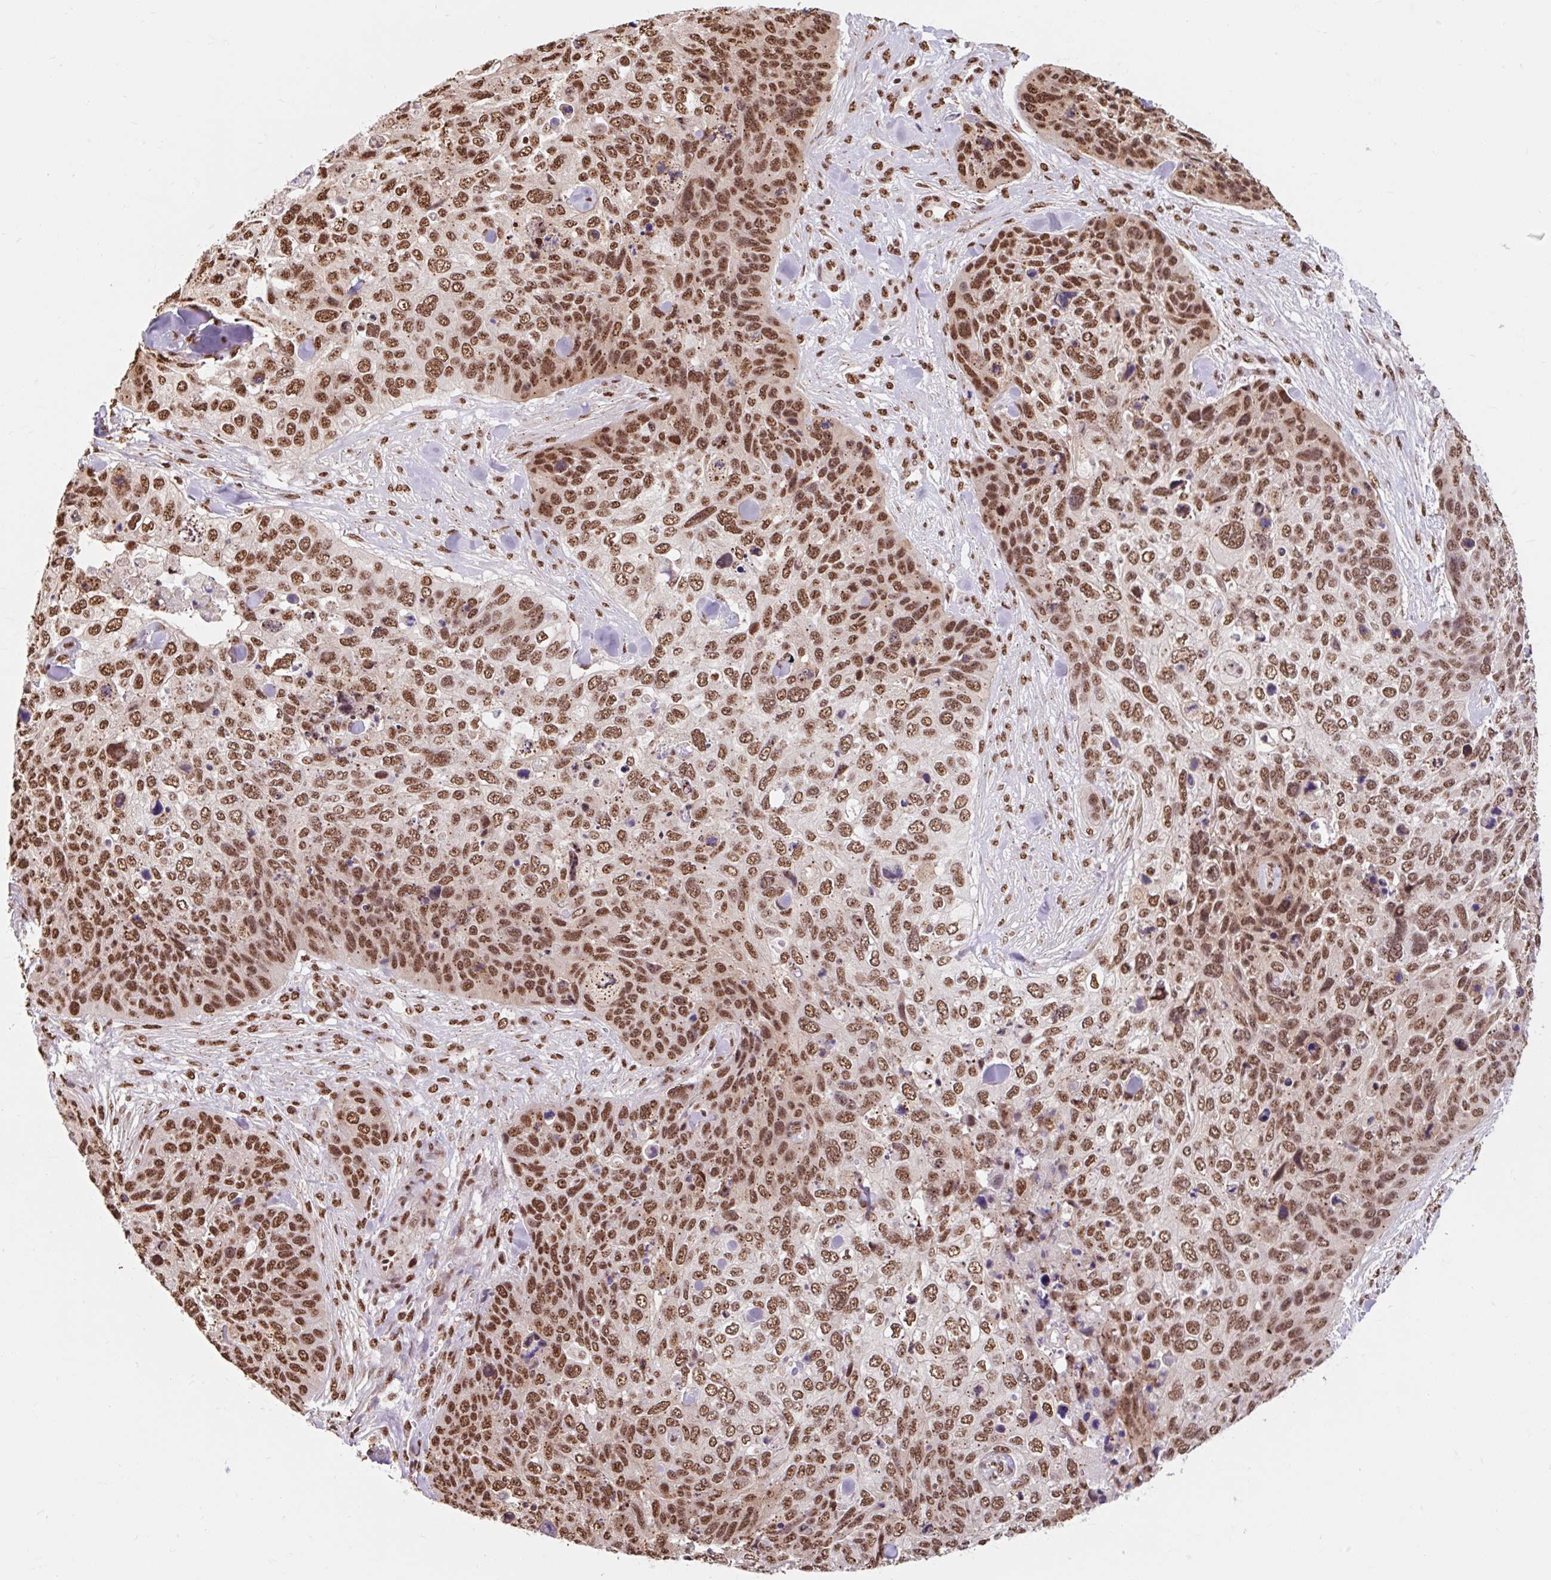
{"staining": {"intensity": "moderate", "quantity": ">75%", "location": "nuclear"}, "tissue": "skin cancer", "cell_type": "Tumor cells", "image_type": "cancer", "snomed": [{"axis": "morphology", "description": "Basal cell carcinoma"}, {"axis": "topography", "description": "Skin"}], "caption": "An image showing moderate nuclear positivity in about >75% of tumor cells in skin basal cell carcinoma, as visualized by brown immunohistochemical staining.", "gene": "BICRA", "patient": {"sex": "female", "age": 74}}